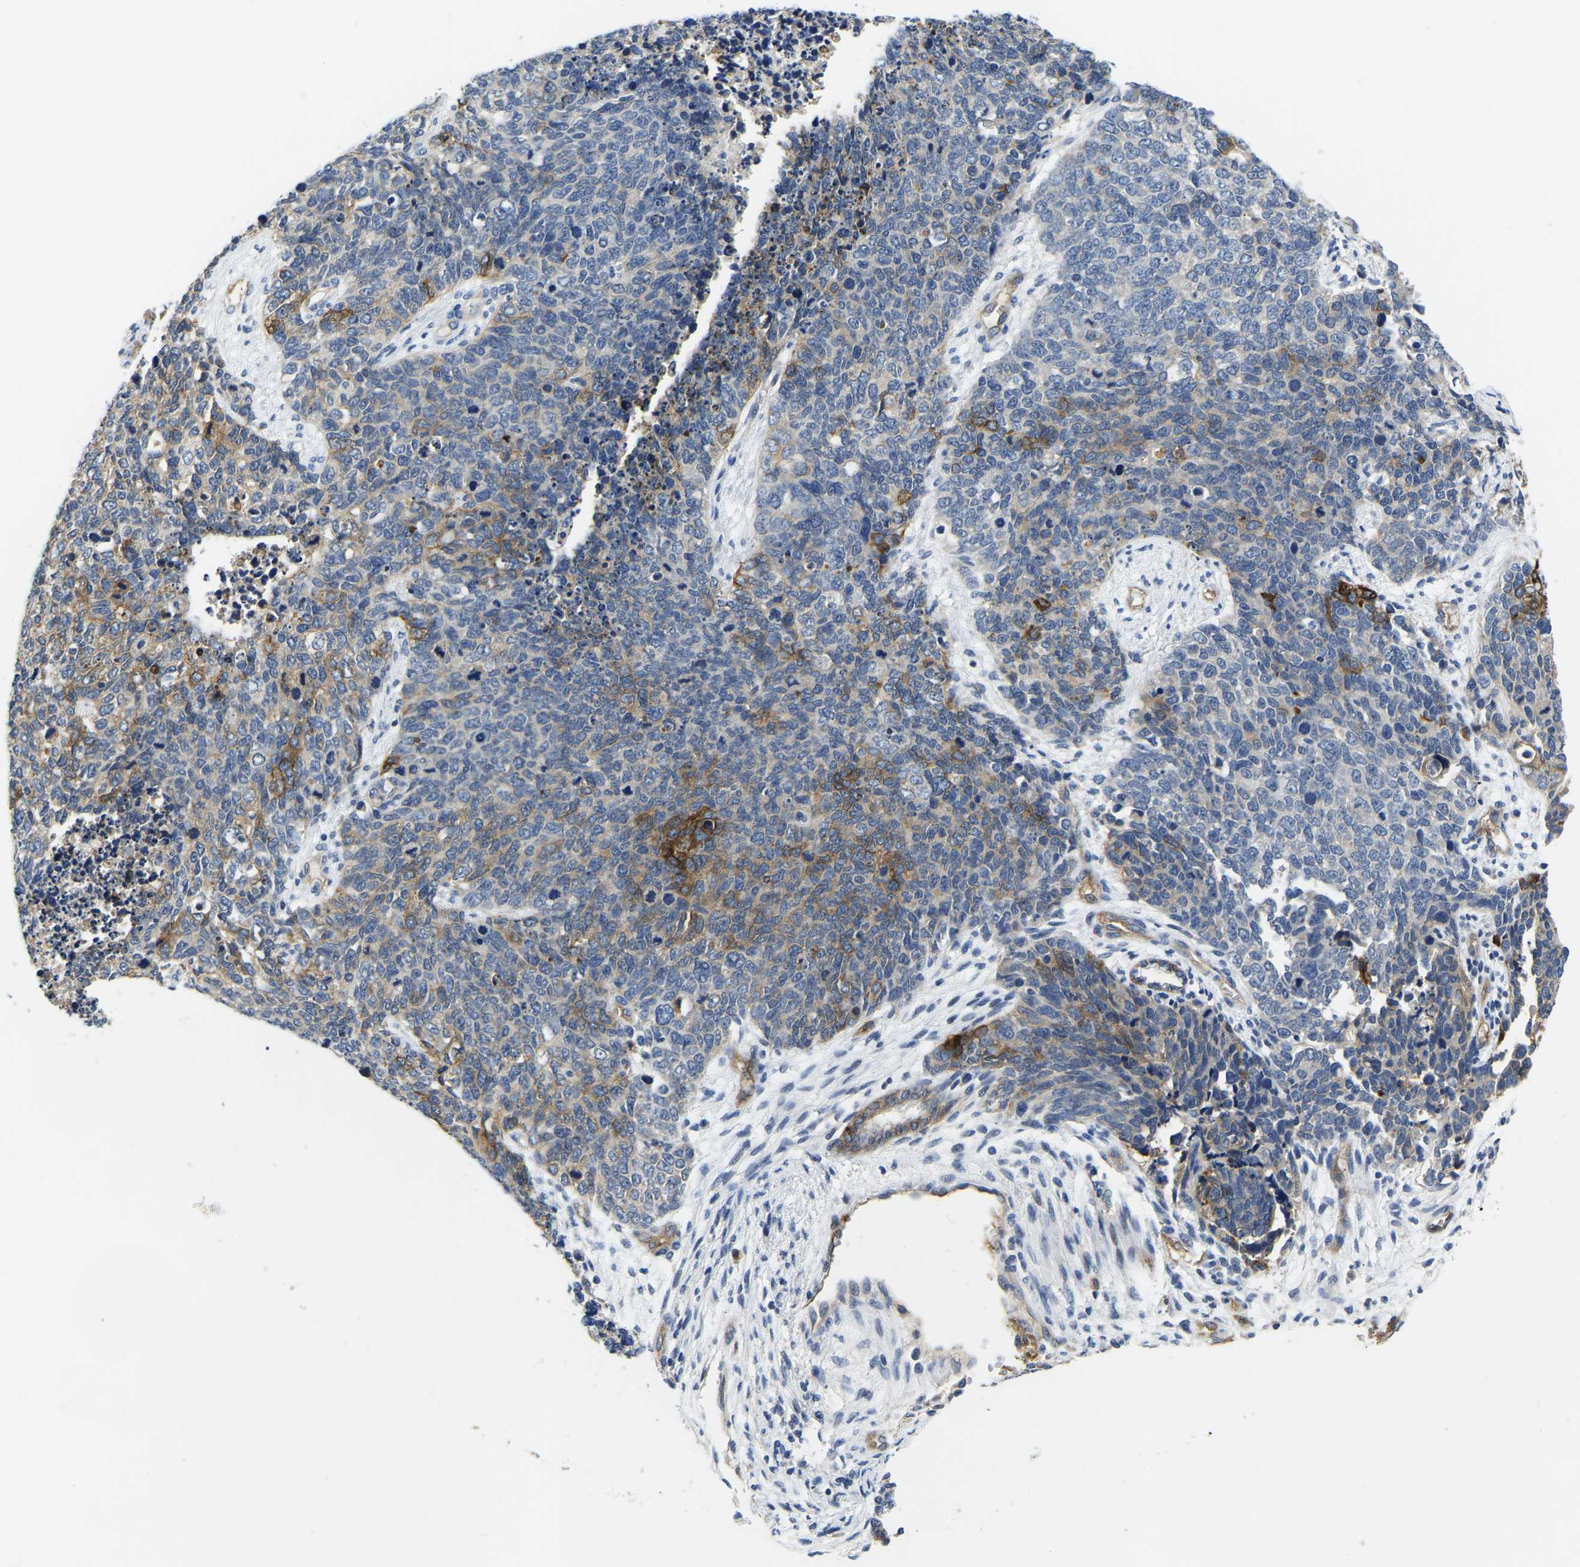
{"staining": {"intensity": "moderate", "quantity": "25%-75%", "location": "cytoplasmic/membranous"}, "tissue": "cervical cancer", "cell_type": "Tumor cells", "image_type": "cancer", "snomed": [{"axis": "morphology", "description": "Squamous cell carcinoma, NOS"}, {"axis": "topography", "description": "Cervix"}], "caption": "This image displays immunohistochemistry staining of human squamous cell carcinoma (cervical), with medium moderate cytoplasmic/membranous positivity in about 25%-75% of tumor cells.", "gene": "ITGA2", "patient": {"sex": "female", "age": 63}}